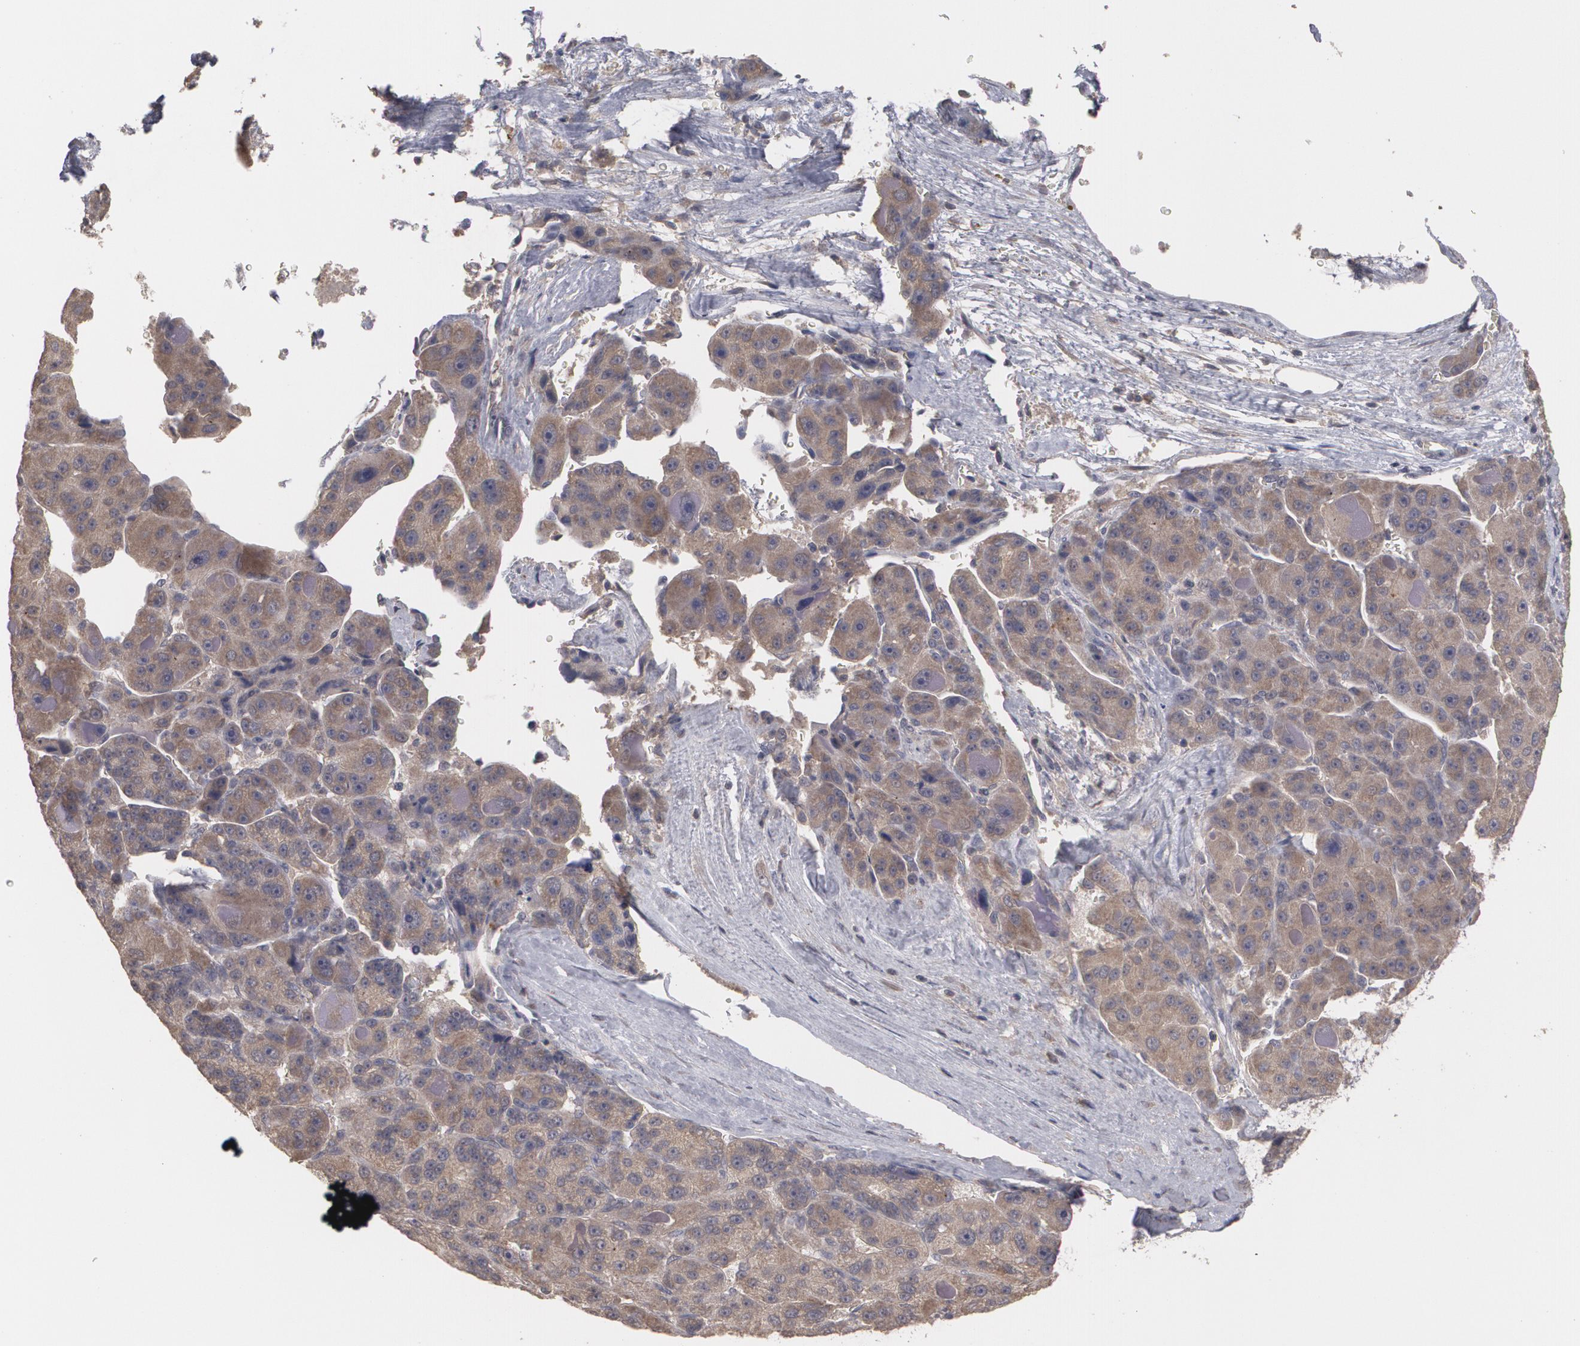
{"staining": {"intensity": "moderate", "quantity": ">75%", "location": "cytoplasmic/membranous"}, "tissue": "liver cancer", "cell_type": "Tumor cells", "image_type": "cancer", "snomed": [{"axis": "morphology", "description": "Carcinoma, Hepatocellular, NOS"}, {"axis": "topography", "description": "Liver"}], "caption": "Immunohistochemistry (IHC) staining of liver hepatocellular carcinoma, which reveals medium levels of moderate cytoplasmic/membranous positivity in about >75% of tumor cells indicating moderate cytoplasmic/membranous protein staining. The staining was performed using DAB (brown) for protein detection and nuclei were counterstained in hematoxylin (blue).", "gene": "ARF6", "patient": {"sex": "male", "age": 76}}